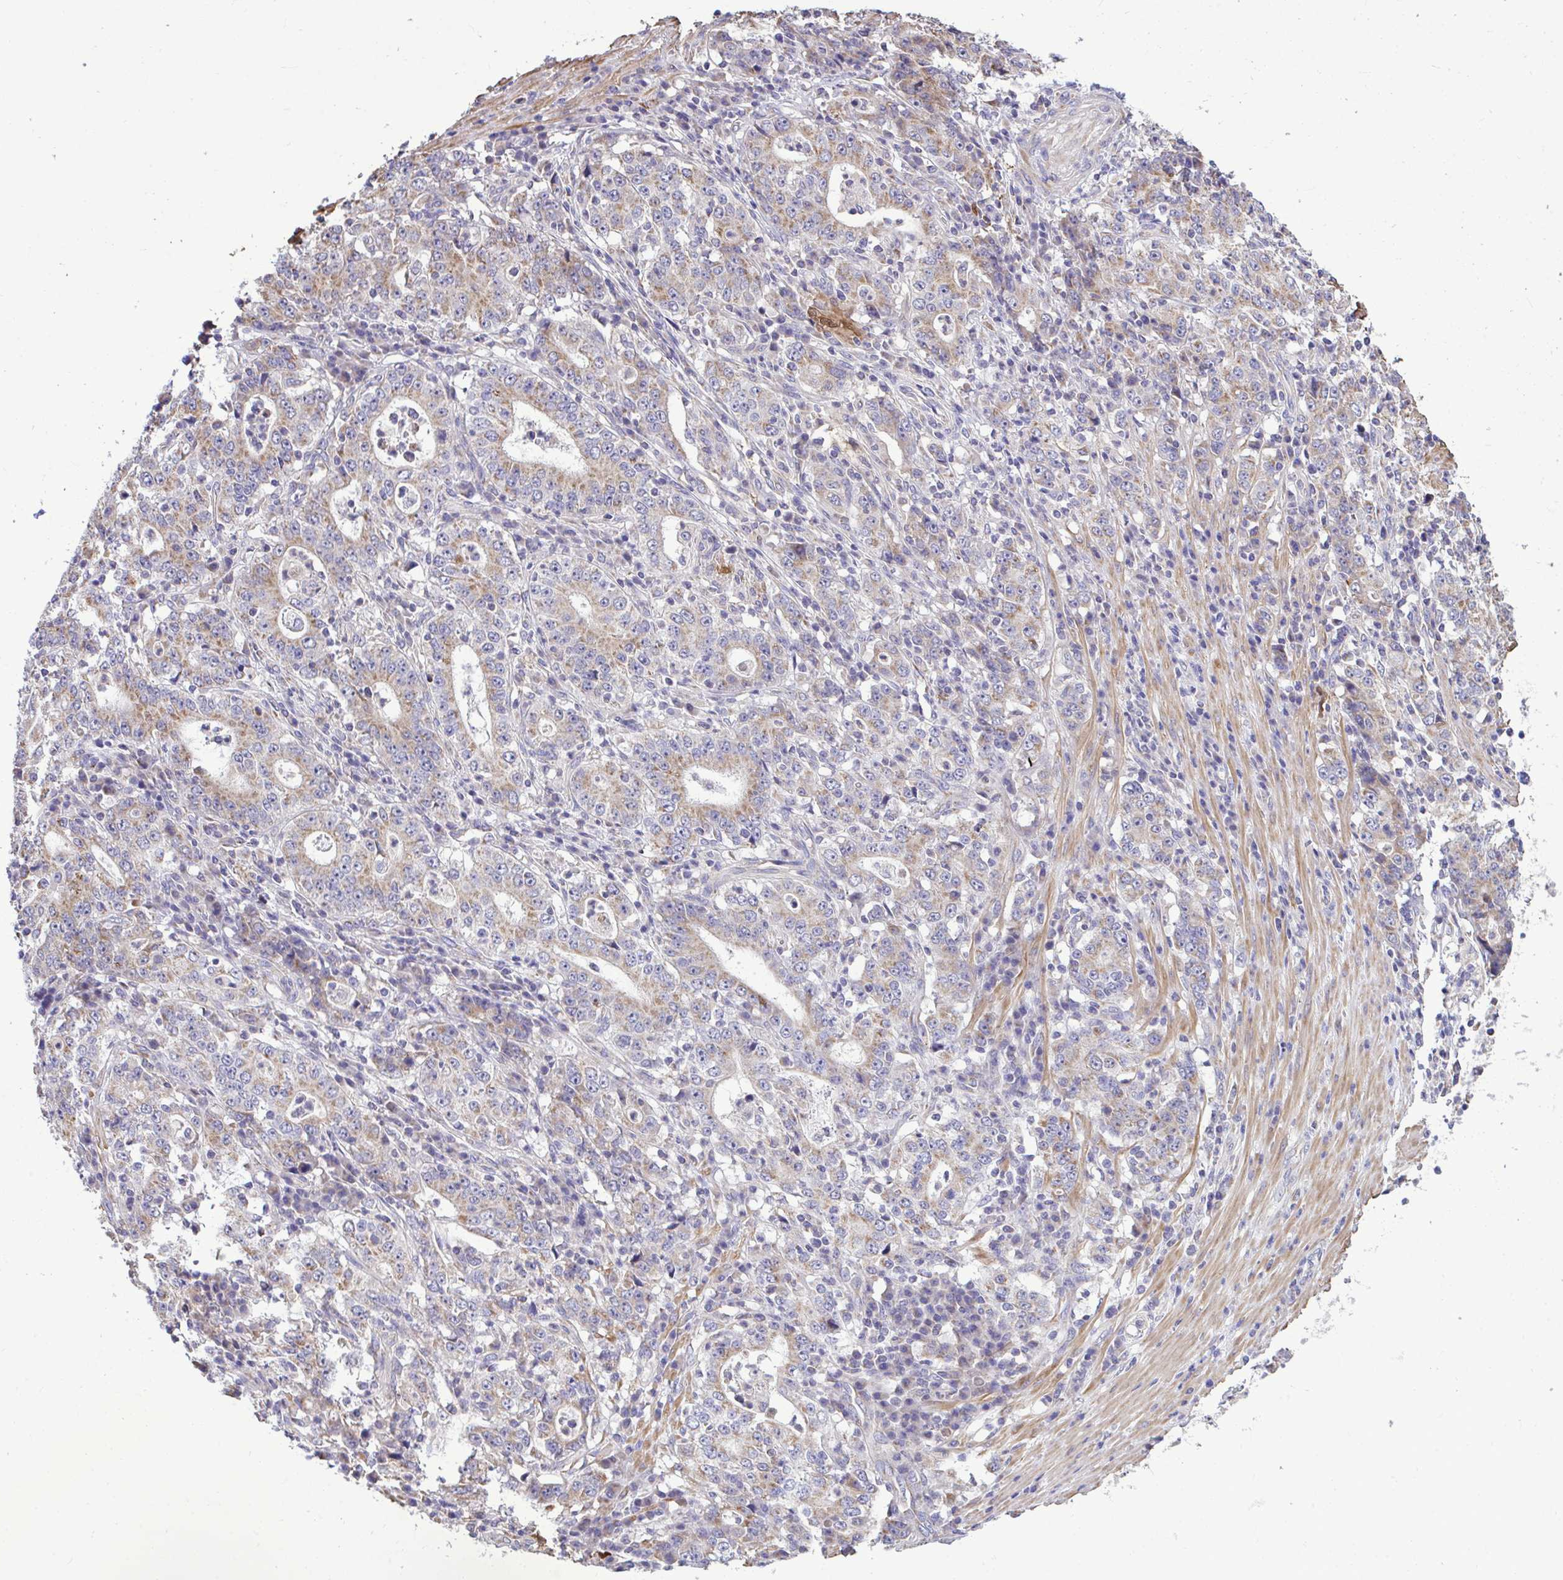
{"staining": {"intensity": "weak", "quantity": ">75%", "location": "cytoplasmic/membranous"}, "tissue": "stomach cancer", "cell_type": "Tumor cells", "image_type": "cancer", "snomed": [{"axis": "morphology", "description": "Normal tissue, NOS"}, {"axis": "morphology", "description": "Adenocarcinoma, NOS"}, {"axis": "topography", "description": "Stomach, upper"}, {"axis": "topography", "description": "Stomach"}], "caption": "Immunohistochemistry (DAB) staining of adenocarcinoma (stomach) demonstrates weak cytoplasmic/membranous protein expression in approximately >75% of tumor cells.", "gene": "SARS2", "patient": {"sex": "male", "age": 59}}